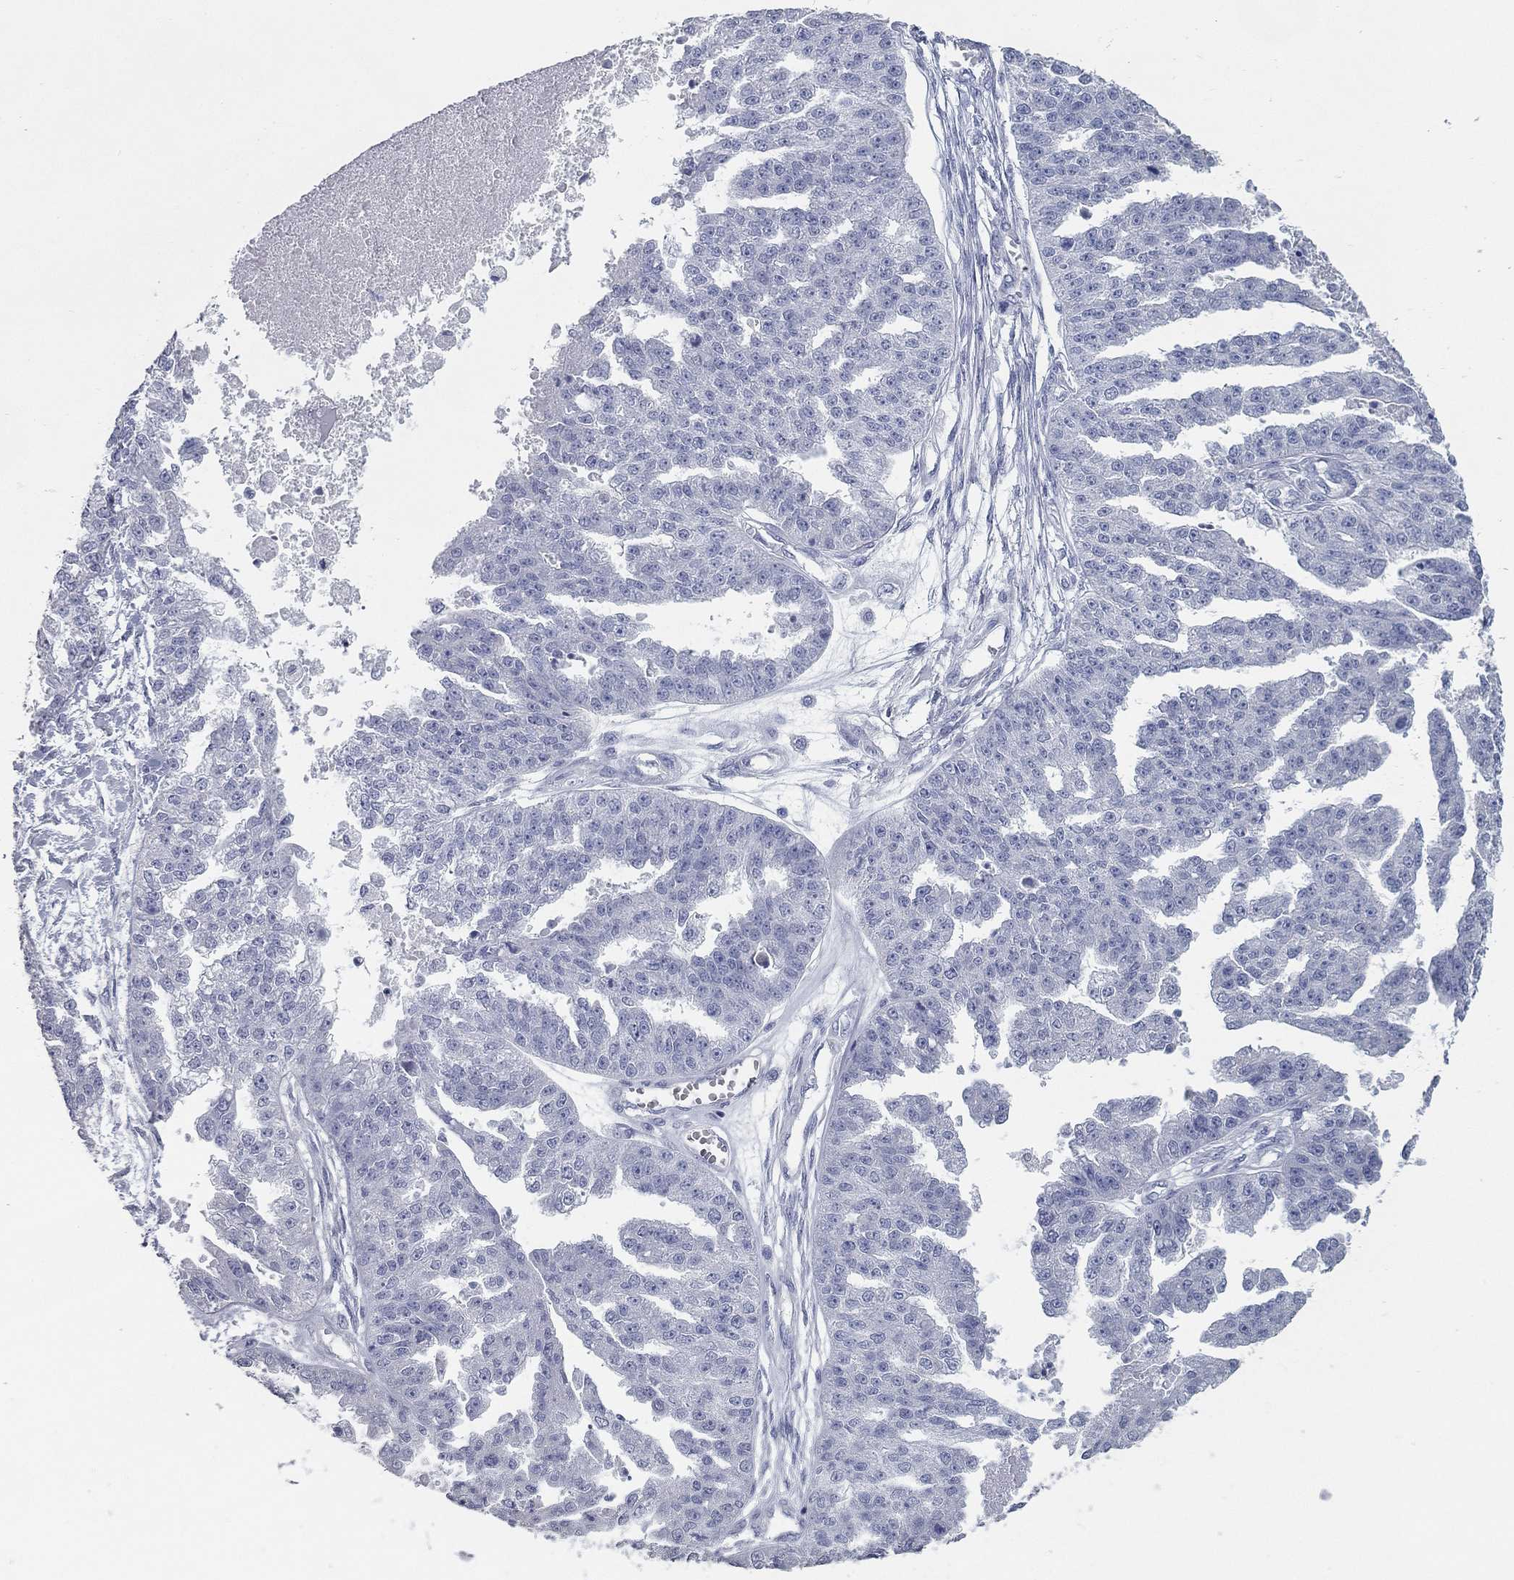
{"staining": {"intensity": "negative", "quantity": "none", "location": "none"}, "tissue": "ovarian cancer", "cell_type": "Tumor cells", "image_type": "cancer", "snomed": [{"axis": "morphology", "description": "Cystadenocarcinoma, serous, NOS"}, {"axis": "topography", "description": "Ovary"}], "caption": "This is an immunohistochemistry photomicrograph of human ovarian serous cystadenocarcinoma. There is no expression in tumor cells.", "gene": "TAC1", "patient": {"sex": "female", "age": 58}}